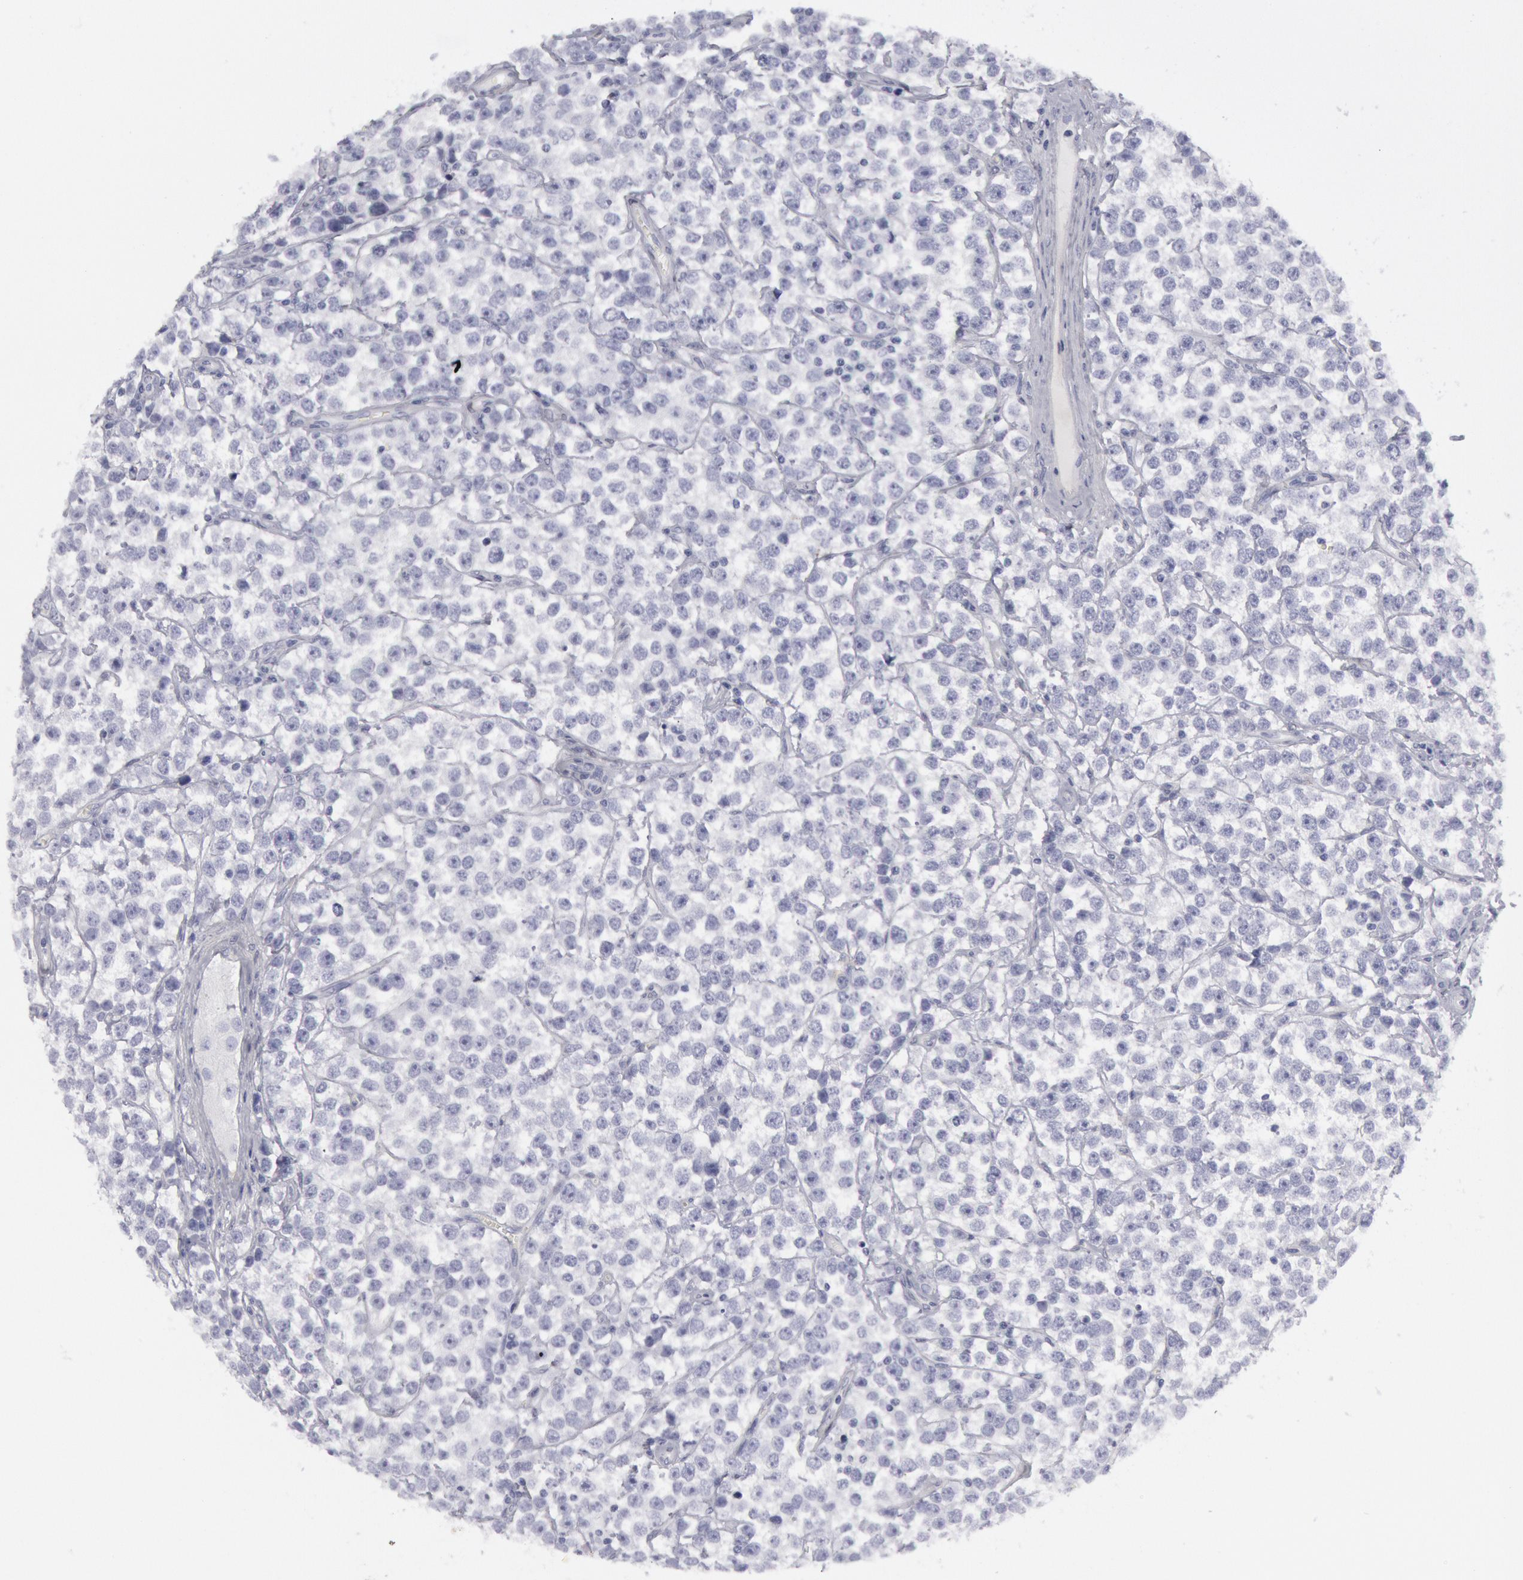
{"staining": {"intensity": "negative", "quantity": "none", "location": "none"}, "tissue": "testis cancer", "cell_type": "Tumor cells", "image_type": "cancer", "snomed": [{"axis": "morphology", "description": "Seminoma, NOS"}, {"axis": "topography", "description": "Testis"}], "caption": "IHC micrograph of neoplastic tissue: testis seminoma stained with DAB (3,3'-diaminobenzidine) reveals no significant protein positivity in tumor cells.", "gene": "FHL1", "patient": {"sex": "male", "age": 25}}